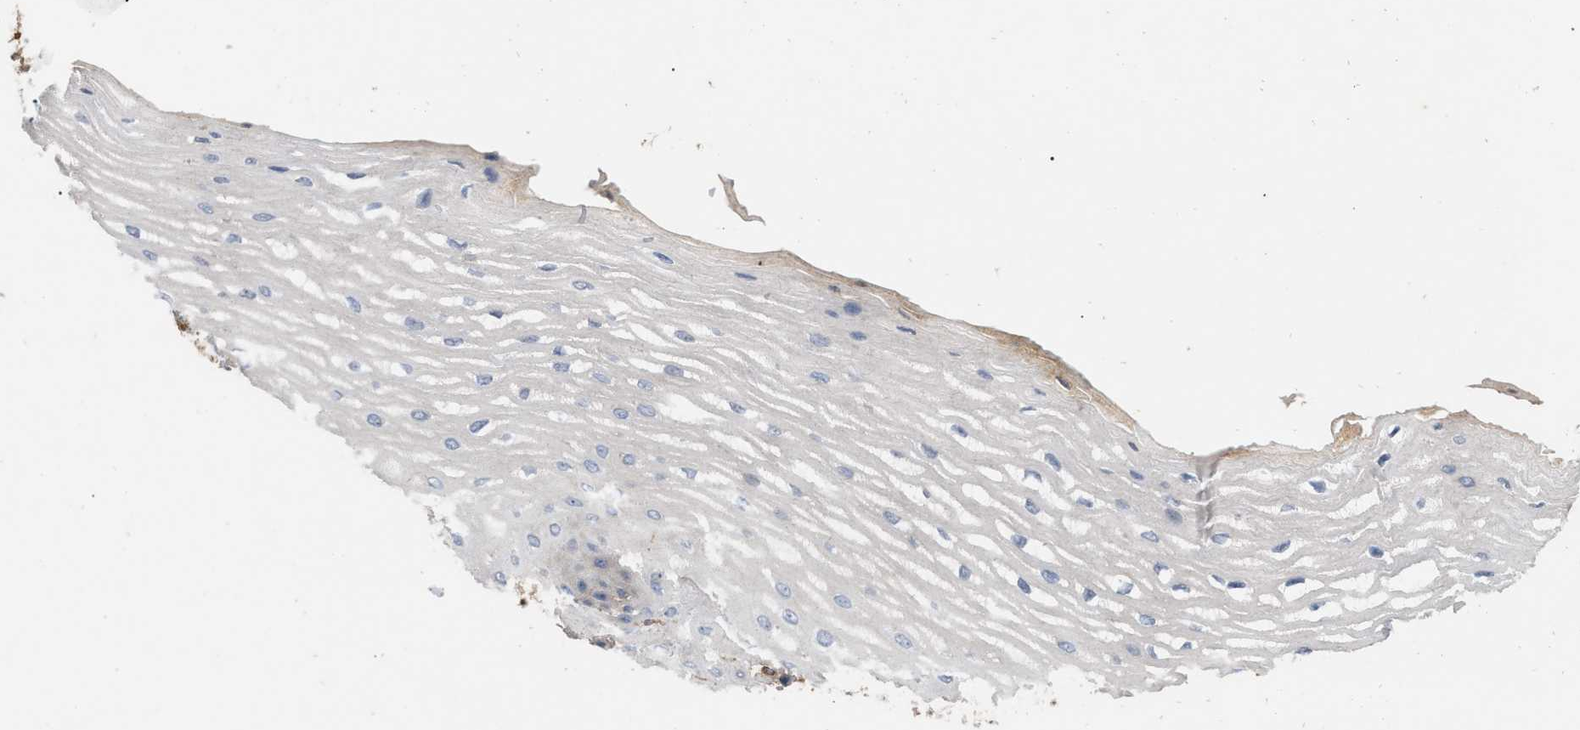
{"staining": {"intensity": "weak", "quantity": "<25%", "location": "cytoplasmic/membranous"}, "tissue": "esophagus", "cell_type": "Squamous epithelial cells", "image_type": "normal", "snomed": [{"axis": "morphology", "description": "Normal tissue, NOS"}, {"axis": "topography", "description": "Esophagus"}], "caption": "Histopathology image shows no significant protein positivity in squamous epithelial cells of unremarkable esophagus.", "gene": "RABEP1", "patient": {"sex": "male", "age": 54}}